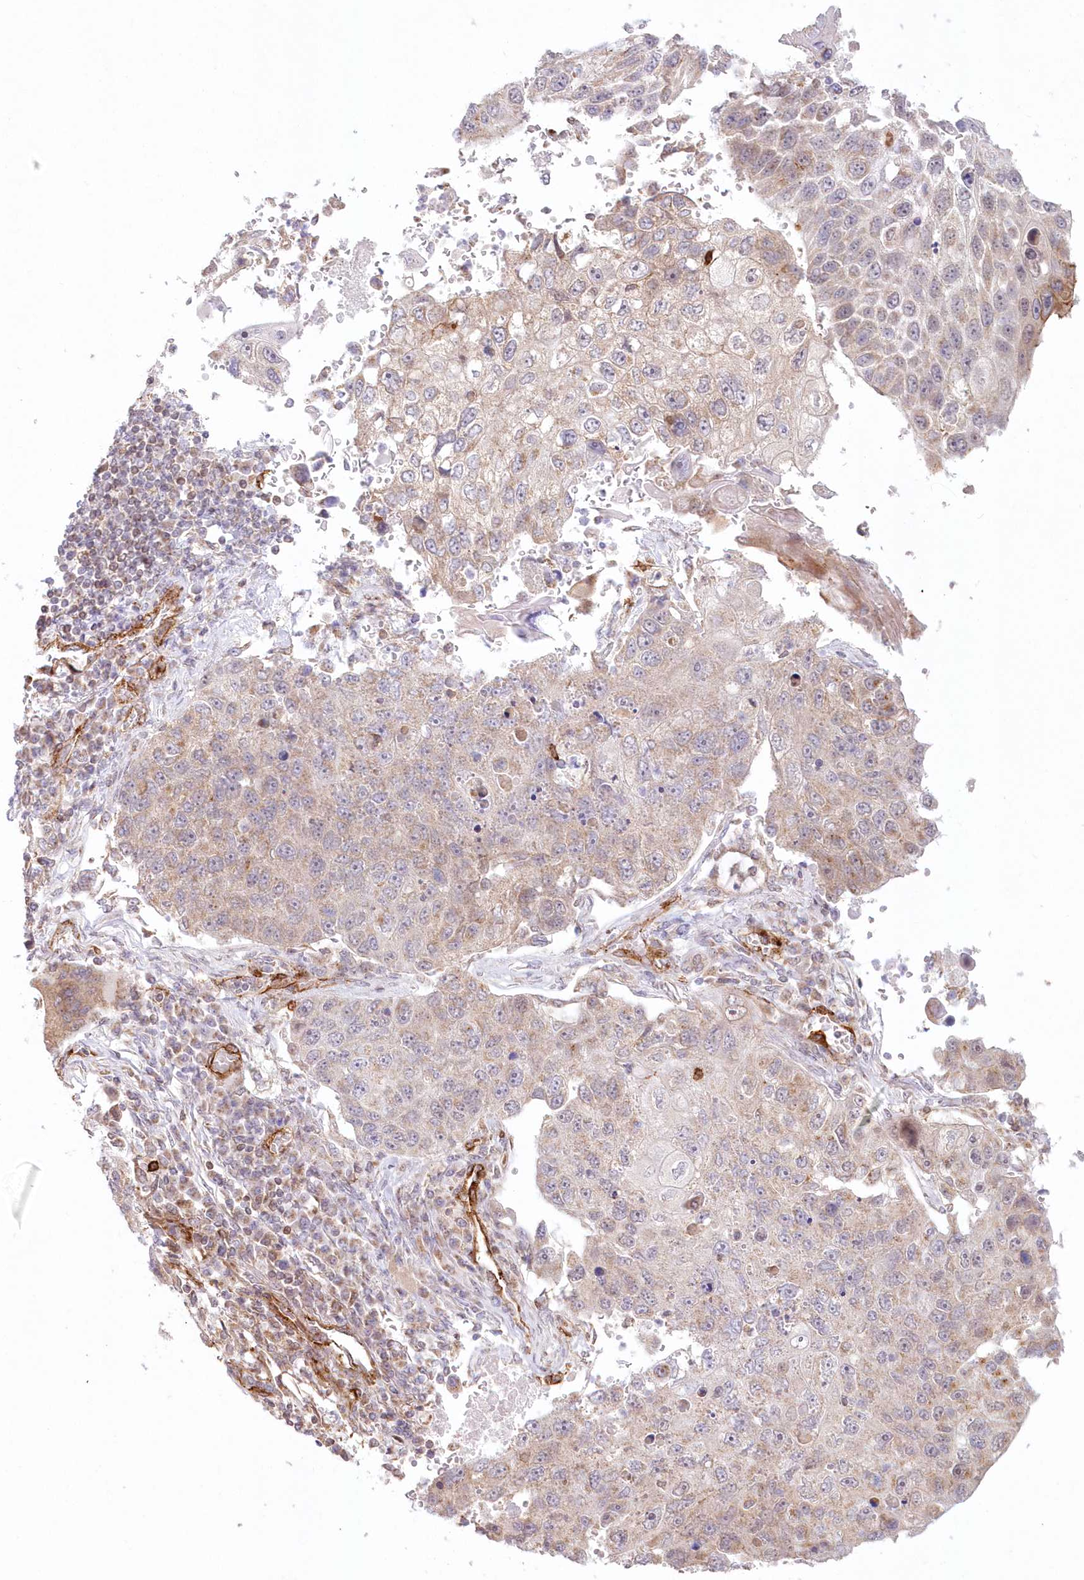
{"staining": {"intensity": "weak", "quantity": "<25%", "location": "cytoplasmic/membranous"}, "tissue": "lung cancer", "cell_type": "Tumor cells", "image_type": "cancer", "snomed": [{"axis": "morphology", "description": "Squamous cell carcinoma, NOS"}, {"axis": "topography", "description": "Lung"}], "caption": "A photomicrograph of squamous cell carcinoma (lung) stained for a protein demonstrates no brown staining in tumor cells.", "gene": "AFAP1L2", "patient": {"sex": "male", "age": 61}}